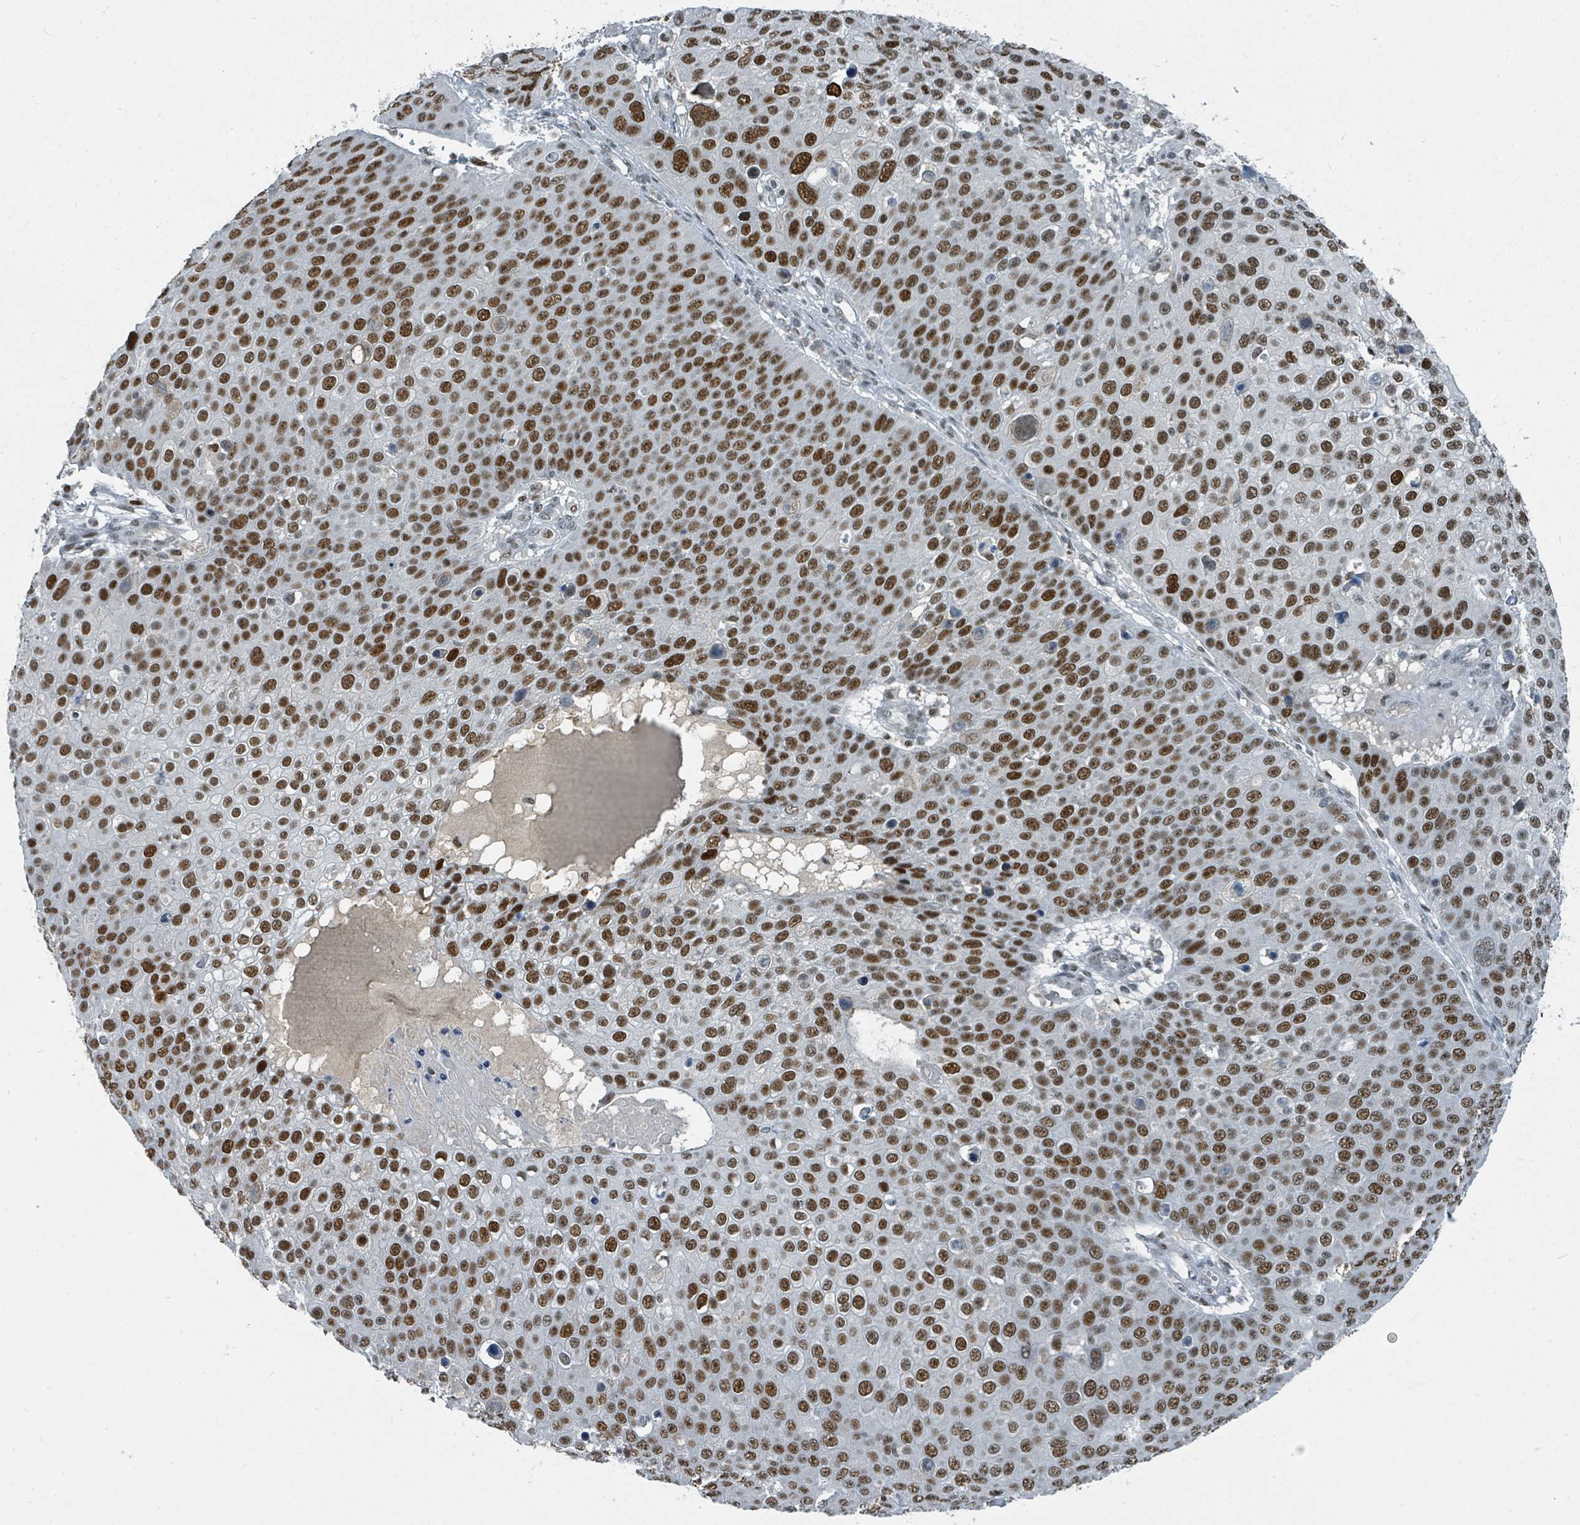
{"staining": {"intensity": "strong", "quantity": ">75%", "location": "nuclear"}, "tissue": "skin cancer", "cell_type": "Tumor cells", "image_type": "cancer", "snomed": [{"axis": "morphology", "description": "Squamous cell carcinoma, NOS"}, {"axis": "topography", "description": "Skin"}], "caption": "Human skin squamous cell carcinoma stained with a protein marker reveals strong staining in tumor cells.", "gene": "UCK1", "patient": {"sex": "male", "age": 71}}